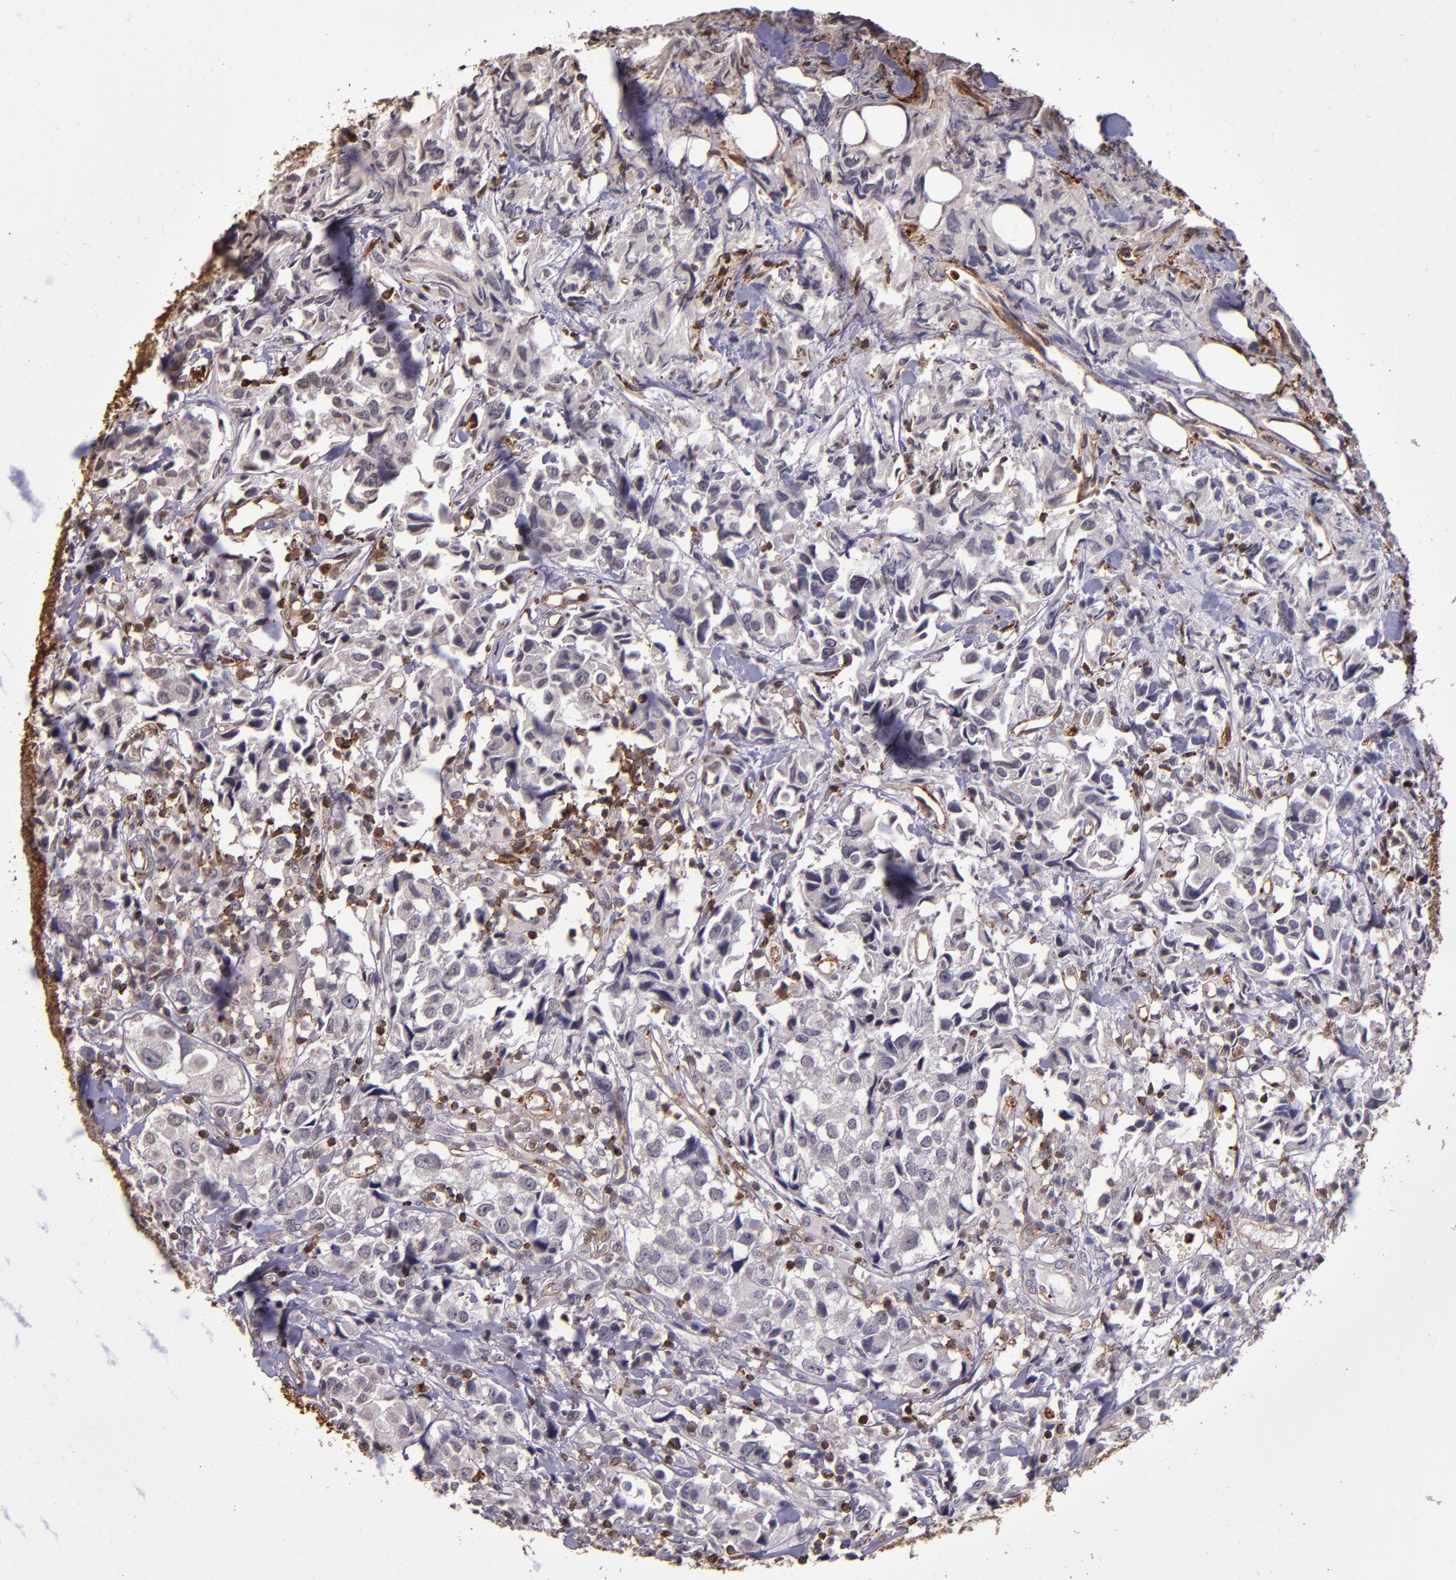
{"staining": {"intensity": "negative", "quantity": "none", "location": "none"}, "tissue": "urothelial cancer", "cell_type": "Tumor cells", "image_type": "cancer", "snomed": [{"axis": "morphology", "description": "Urothelial carcinoma, High grade"}, {"axis": "topography", "description": "Urinary bladder"}], "caption": "The histopathology image displays no staining of tumor cells in urothelial cancer.", "gene": "SLC2A3", "patient": {"sex": "female", "age": 75}}